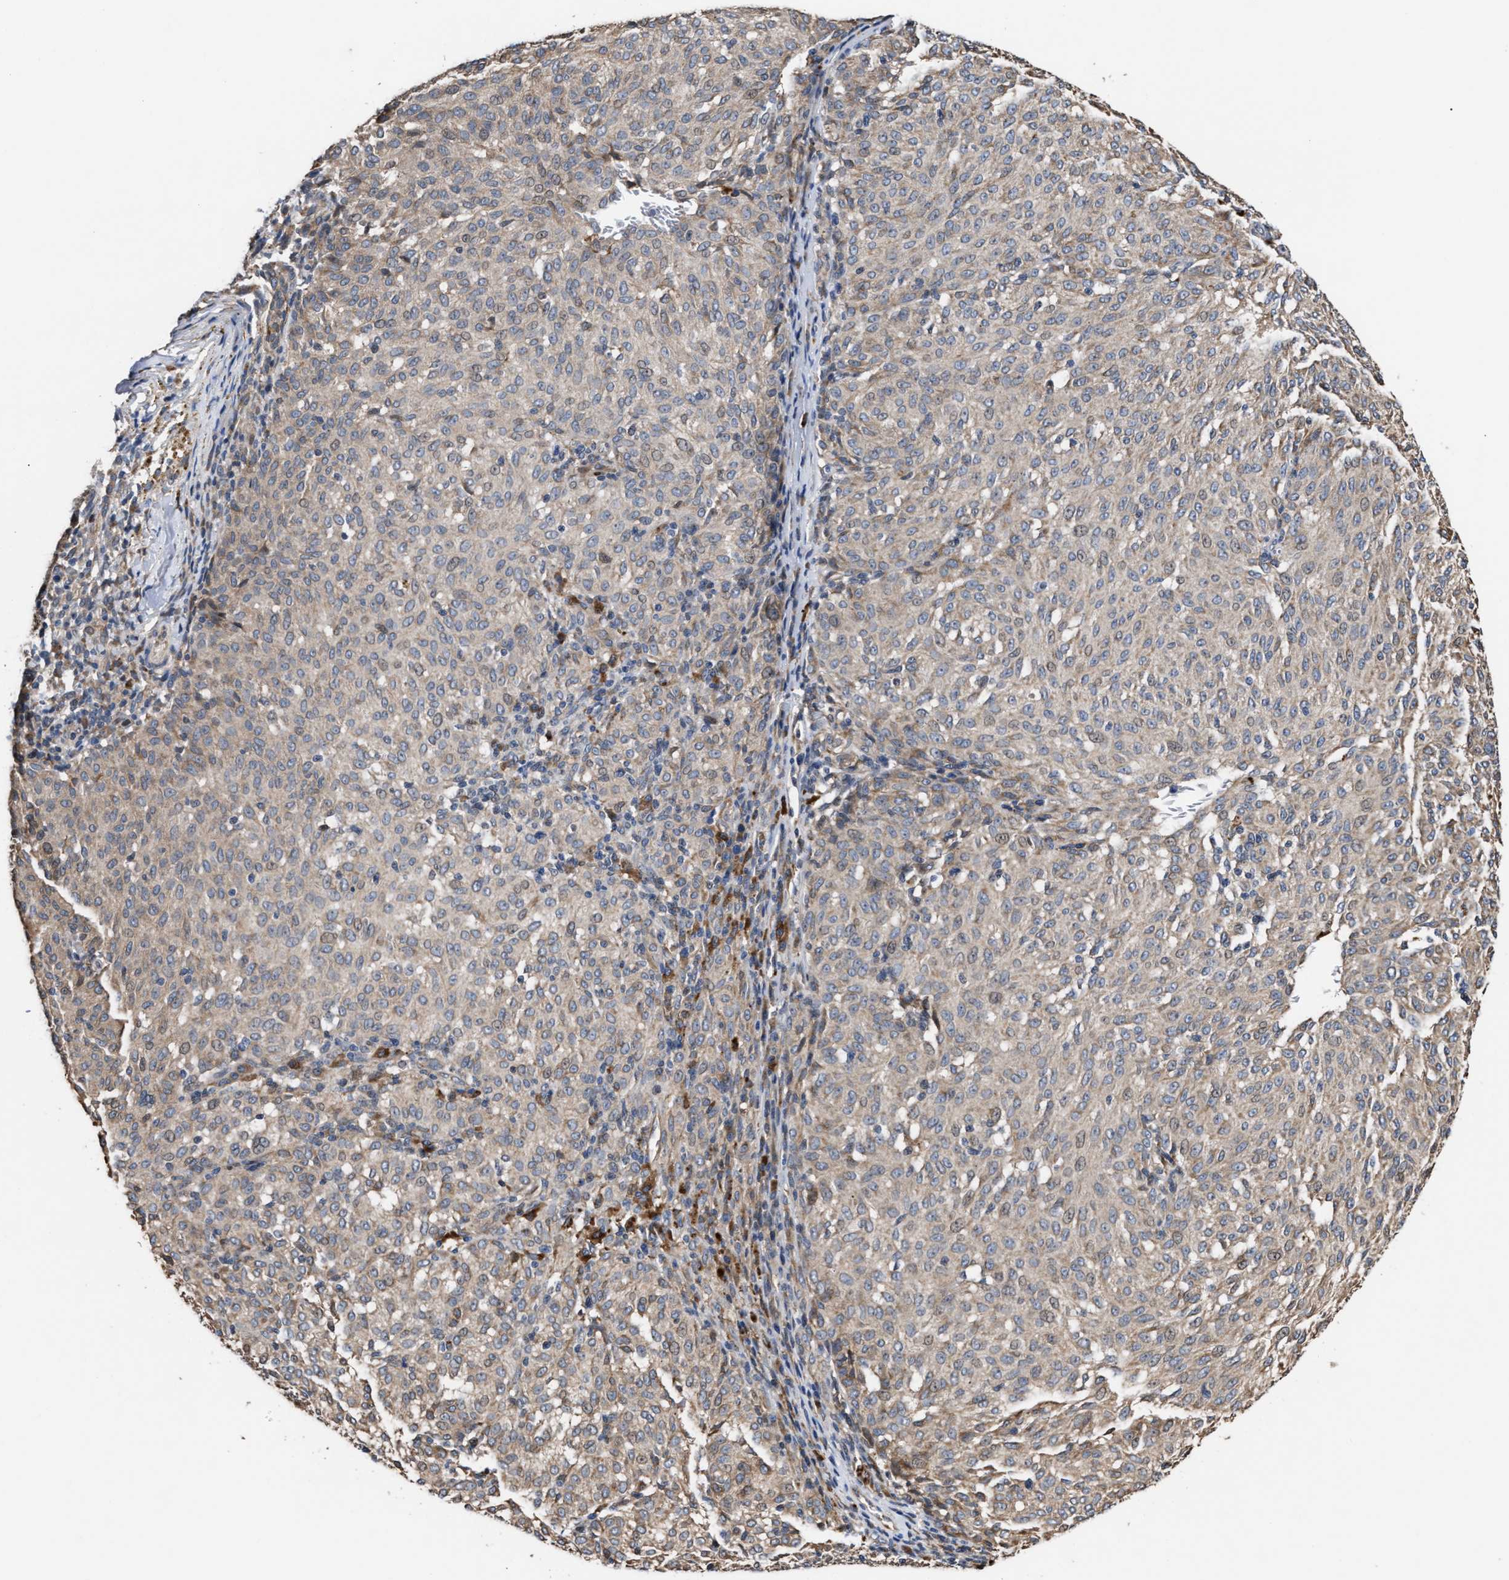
{"staining": {"intensity": "moderate", "quantity": "<25%", "location": "cytoplasmic/membranous"}, "tissue": "melanoma", "cell_type": "Tumor cells", "image_type": "cancer", "snomed": [{"axis": "morphology", "description": "Malignant melanoma, NOS"}, {"axis": "topography", "description": "Skin"}], "caption": "DAB (3,3'-diaminobenzidine) immunohistochemical staining of melanoma shows moderate cytoplasmic/membranous protein positivity in about <25% of tumor cells.", "gene": "GOSR1", "patient": {"sex": "female", "age": 72}}